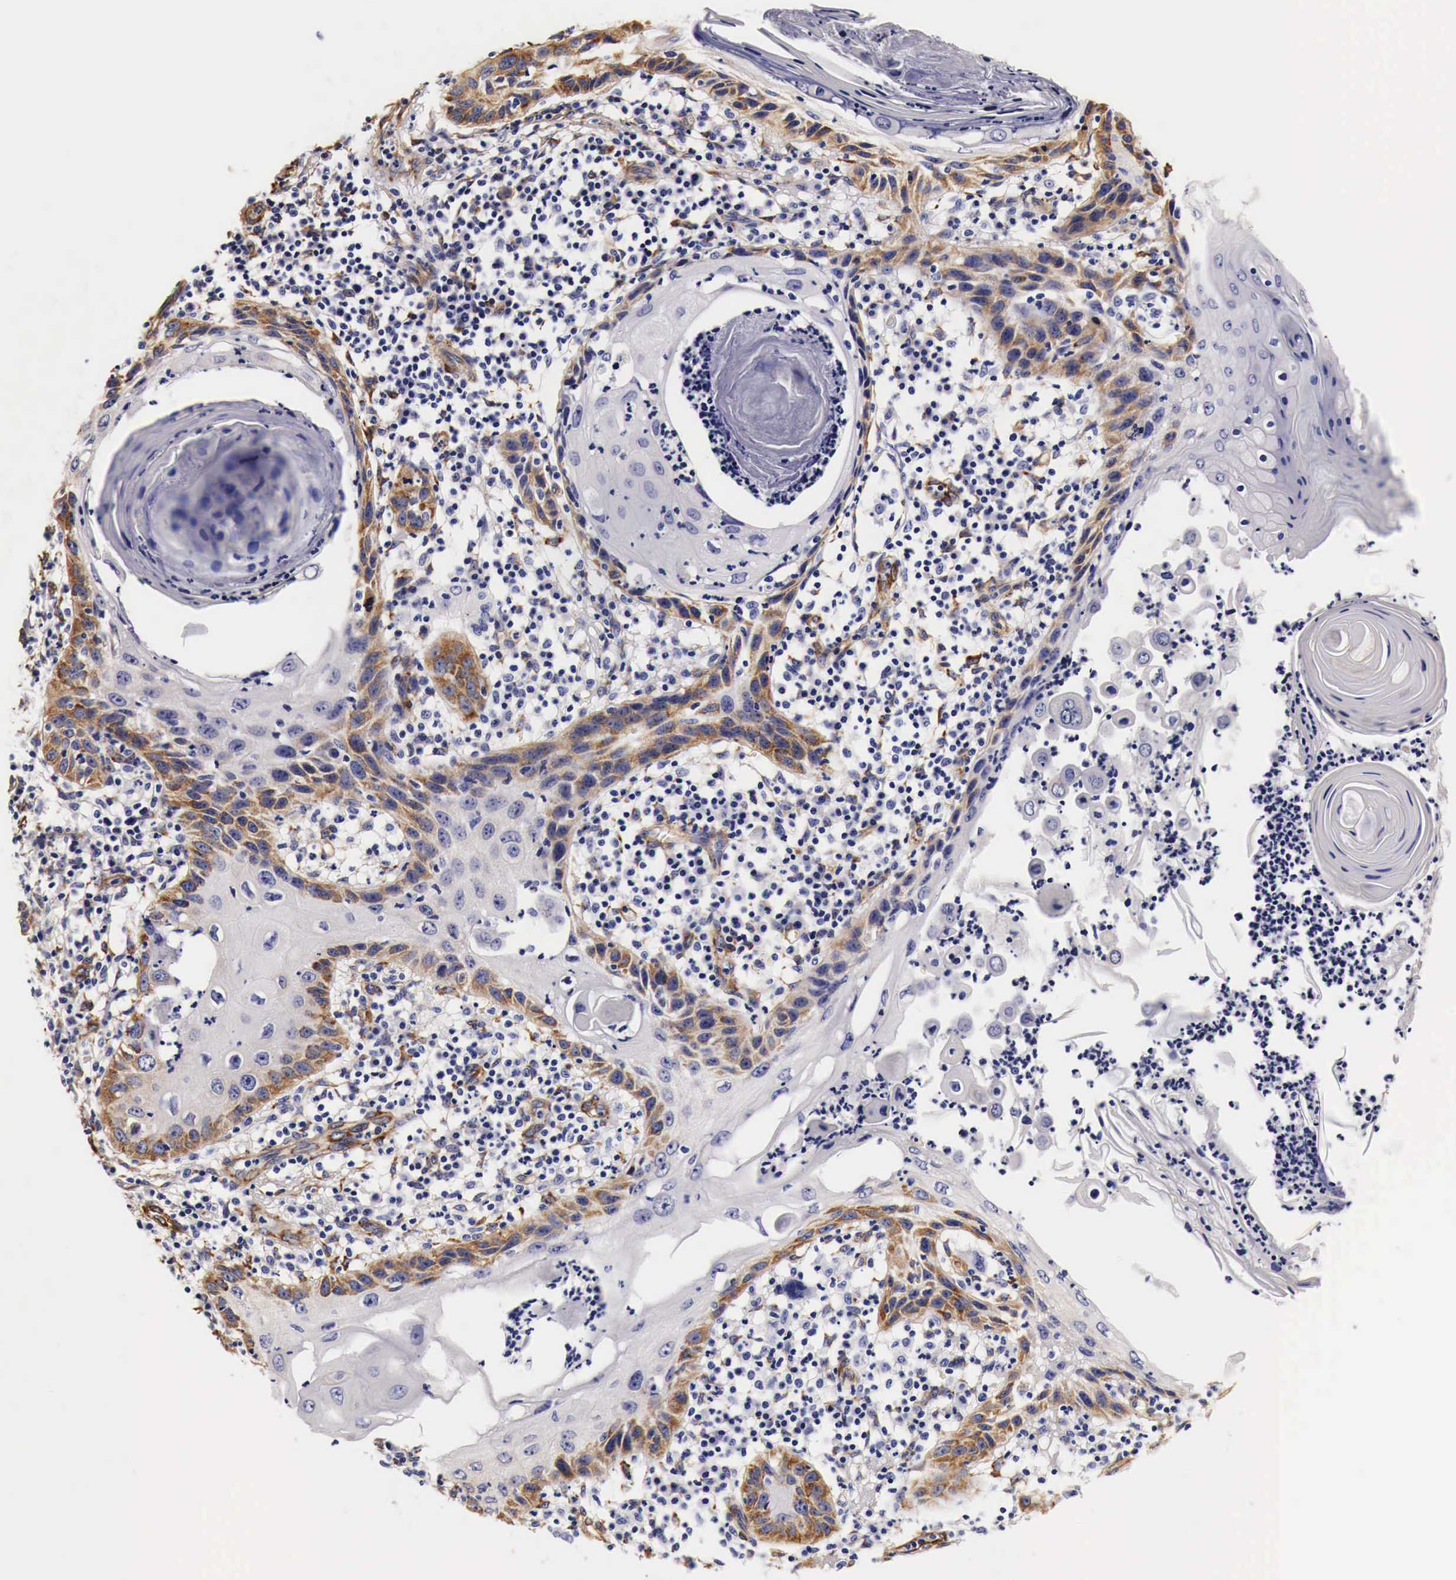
{"staining": {"intensity": "strong", "quantity": "<25%", "location": "cytoplasmic/membranous"}, "tissue": "skin cancer", "cell_type": "Tumor cells", "image_type": "cancer", "snomed": [{"axis": "morphology", "description": "Squamous cell carcinoma, NOS"}, {"axis": "topography", "description": "Skin"}], "caption": "This photomicrograph demonstrates immunohistochemistry (IHC) staining of human squamous cell carcinoma (skin), with medium strong cytoplasmic/membranous staining in about <25% of tumor cells.", "gene": "LAMB2", "patient": {"sex": "female", "age": 74}}